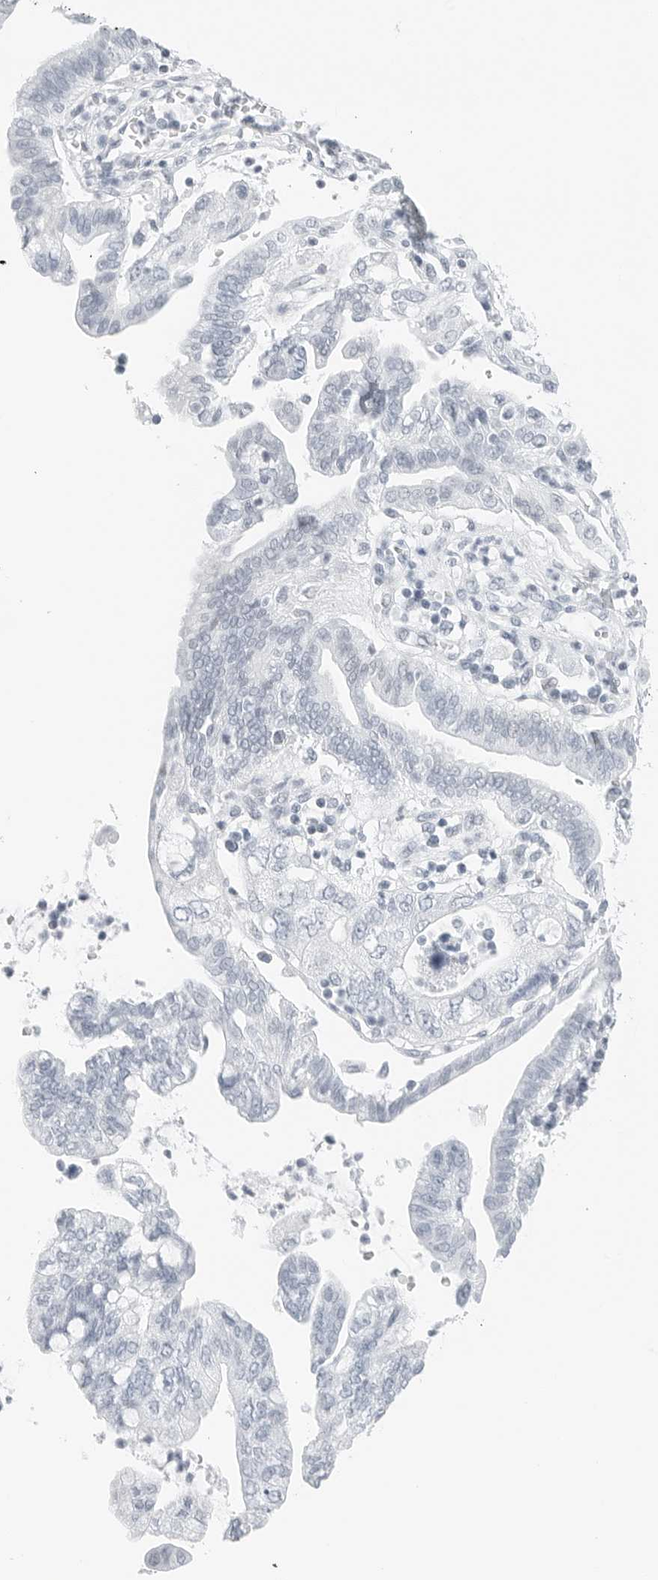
{"staining": {"intensity": "negative", "quantity": "none", "location": "none"}, "tissue": "pancreatic cancer", "cell_type": "Tumor cells", "image_type": "cancer", "snomed": [{"axis": "morphology", "description": "Adenocarcinoma, NOS"}, {"axis": "topography", "description": "Pancreas"}], "caption": "This image is of pancreatic cancer (adenocarcinoma) stained with immunohistochemistry to label a protein in brown with the nuclei are counter-stained blue. There is no staining in tumor cells.", "gene": "NTMT2", "patient": {"sex": "female", "age": 73}}